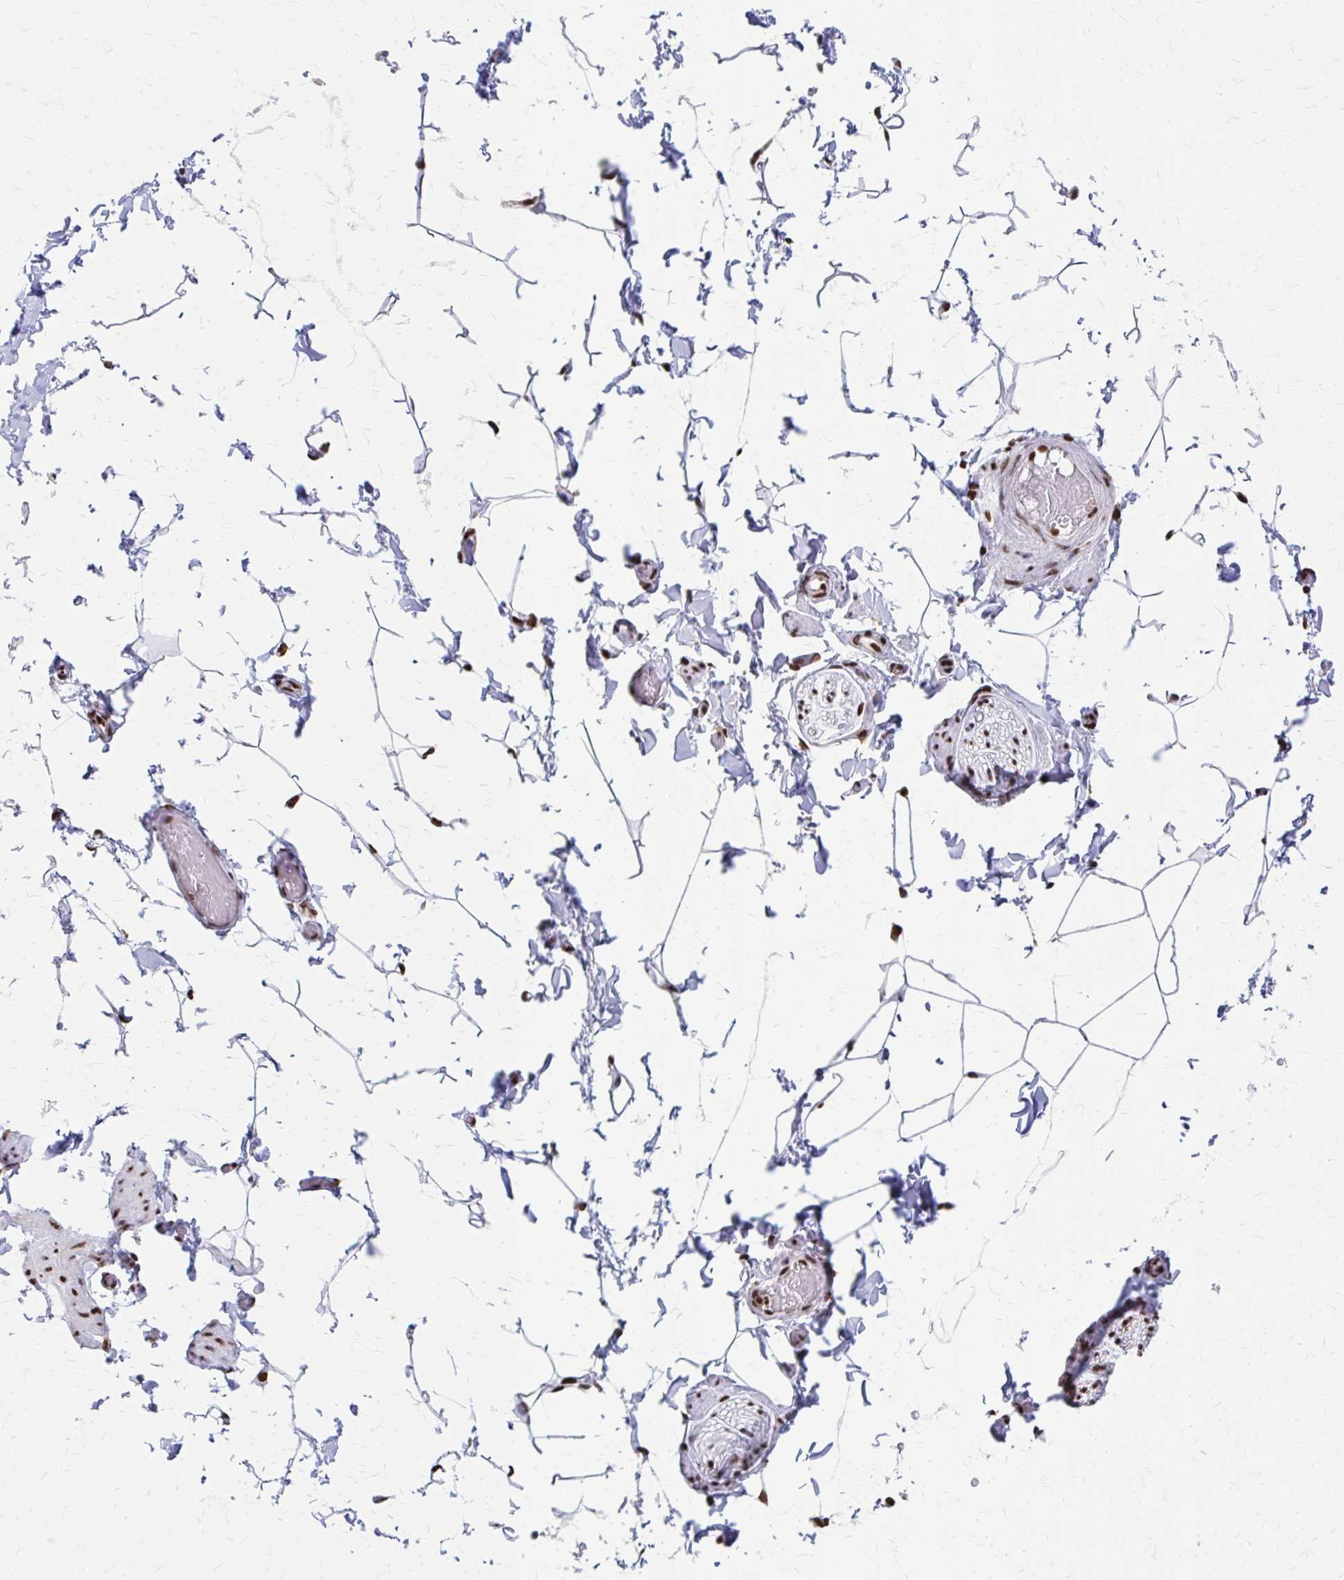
{"staining": {"intensity": "negative", "quantity": "none", "location": "none"}, "tissue": "adipose tissue", "cell_type": "Adipocytes", "image_type": "normal", "snomed": [{"axis": "morphology", "description": "Normal tissue, NOS"}, {"axis": "topography", "description": "Epididymis"}, {"axis": "topography", "description": "Peripheral nerve tissue"}], "caption": "Immunohistochemistry of unremarkable human adipose tissue reveals no positivity in adipocytes. (DAB immunohistochemistry (IHC) with hematoxylin counter stain).", "gene": "CNKSR3", "patient": {"sex": "male", "age": 32}}